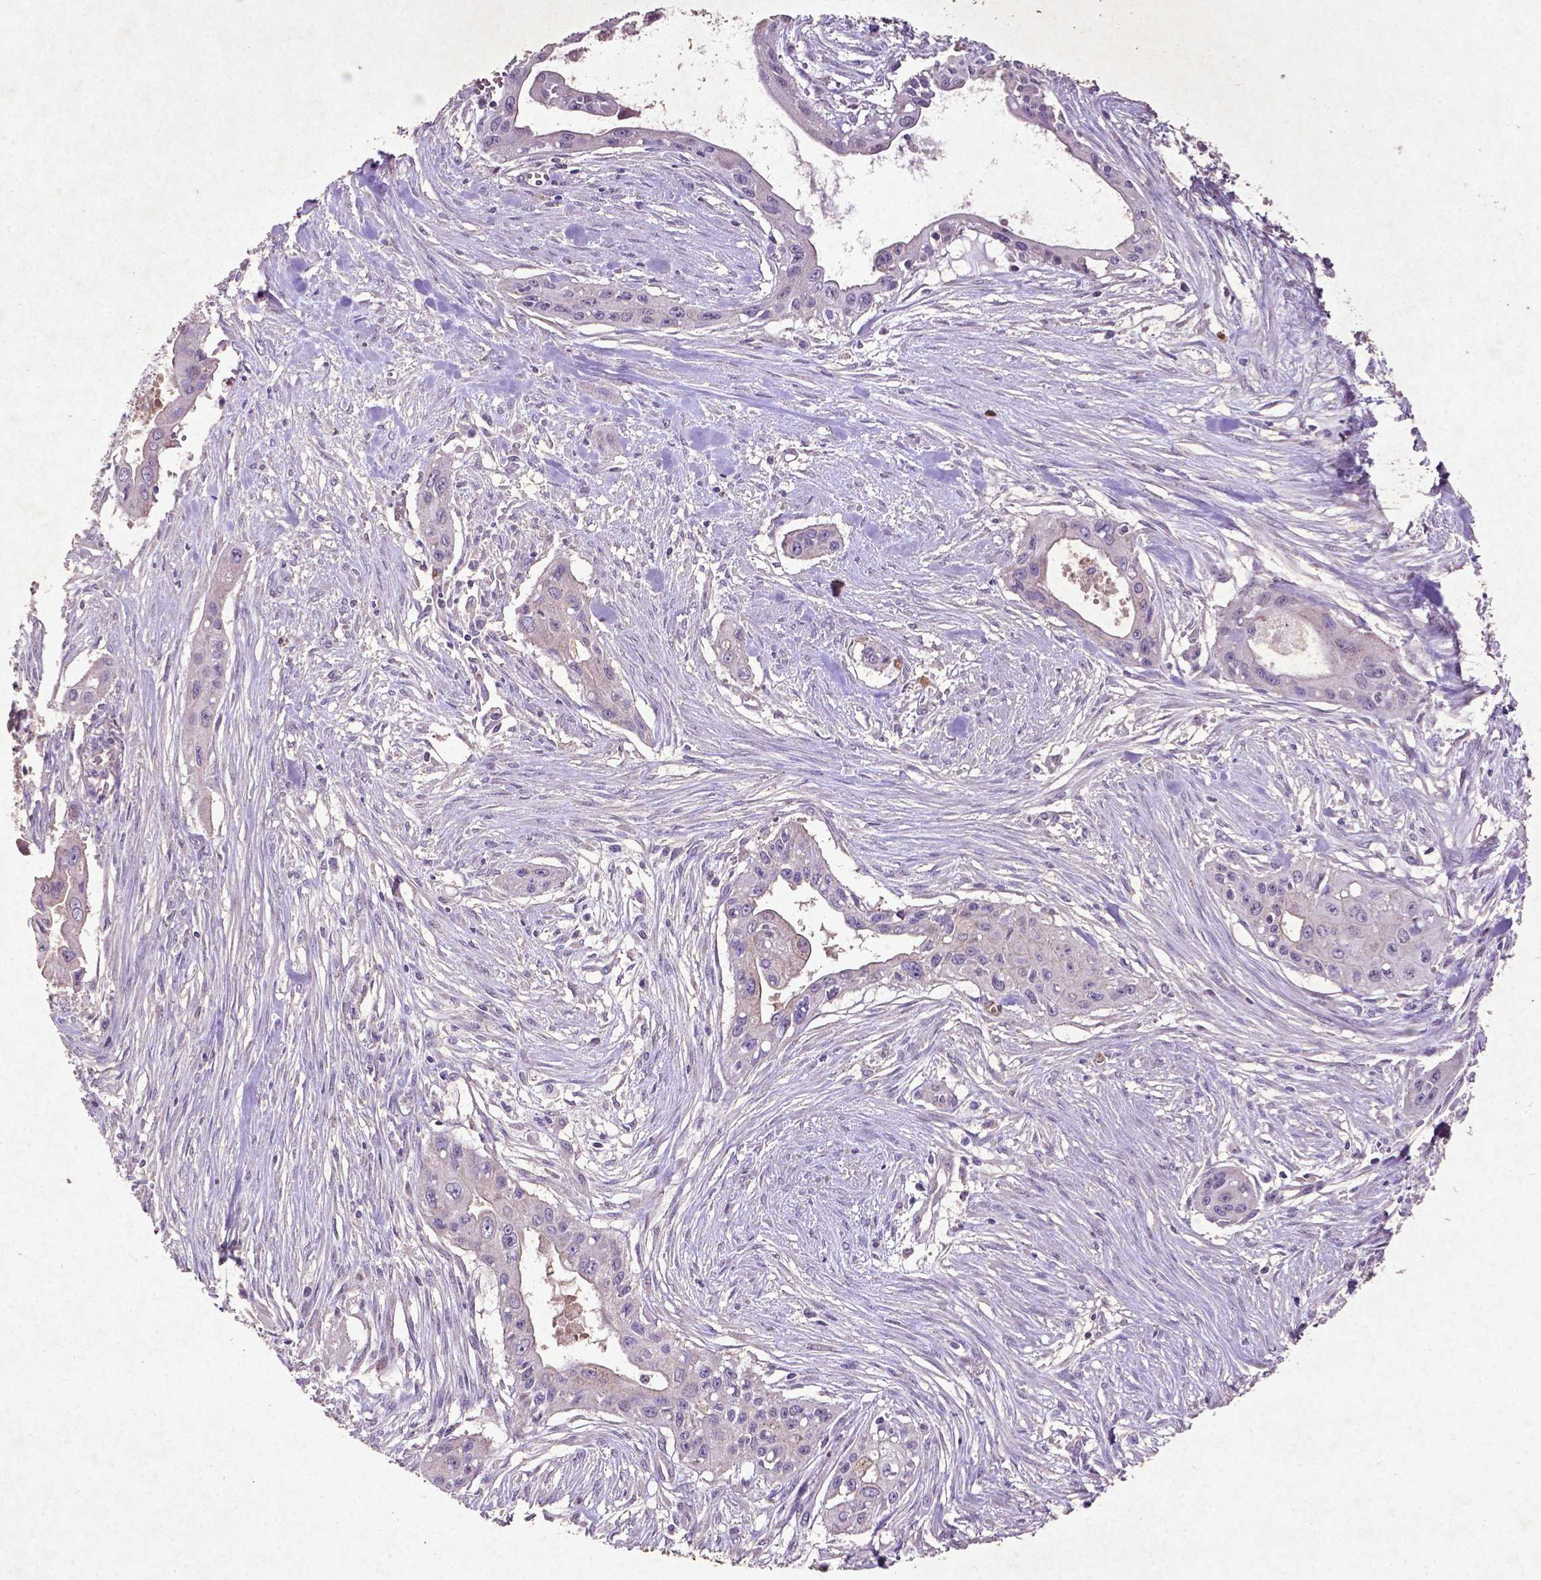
{"staining": {"intensity": "weak", "quantity": "<25%", "location": "cytoplasmic/membranous"}, "tissue": "pancreatic cancer", "cell_type": "Tumor cells", "image_type": "cancer", "snomed": [{"axis": "morphology", "description": "Adenocarcinoma, NOS"}, {"axis": "topography", "description": "Pancreas"}], "caption": "Tumor cells show no significant expression in adenocarcinoma (pancreatic).", "gene": "MTOR", "patient": {"sex": "male", "age": 60}}